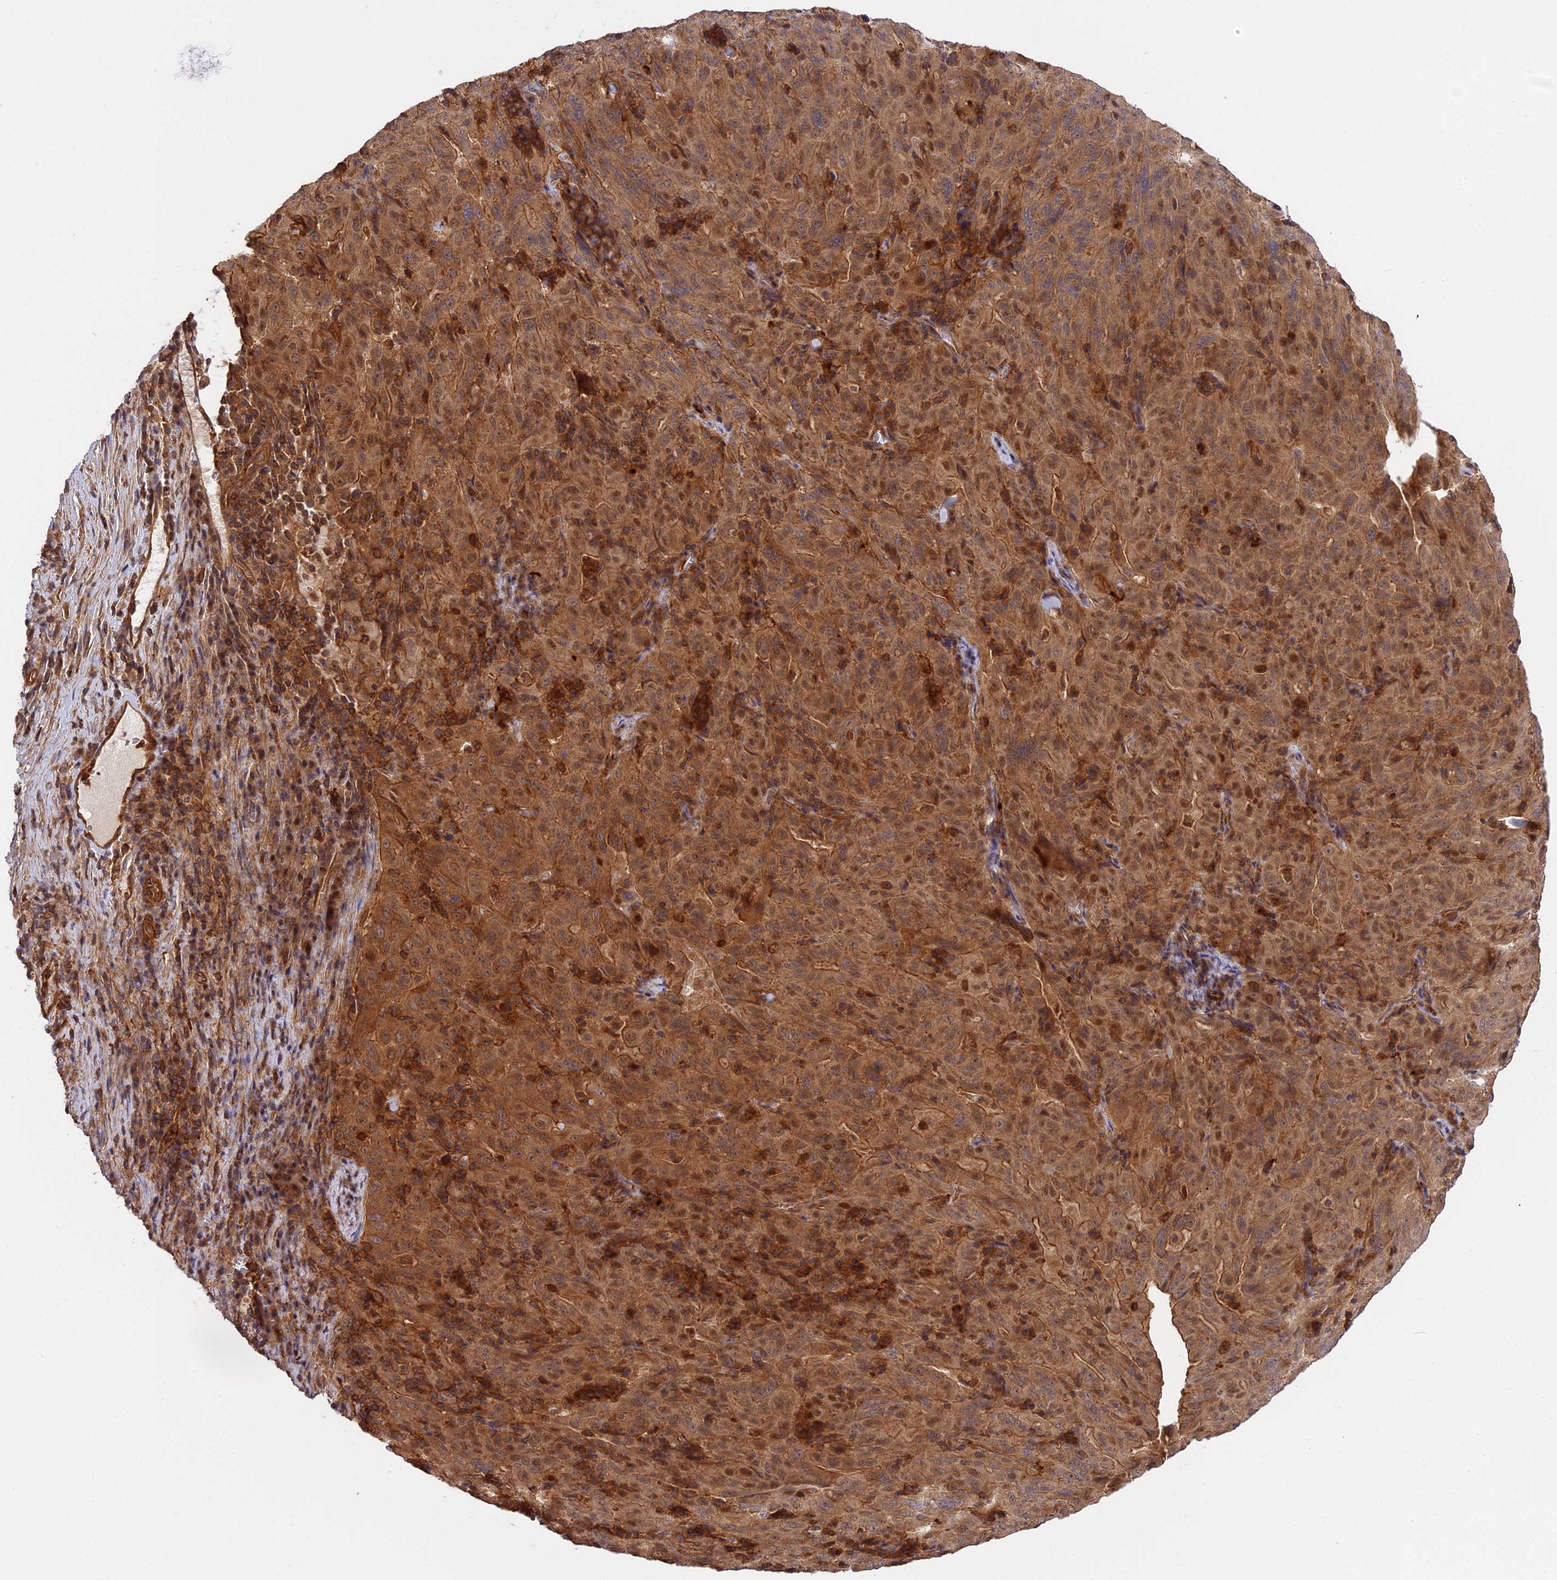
{"staining": {"intensity": "moderate", "quantity": ">75%", "location": "cytoplasmic/membranous,nuclear"}, "tissue": "pancreatic cancer", "cell_type": "Tumor cells", "image_type": "cancer", "snomed": [{"axis": "morphology", "description": "Adenocarcinoma, NOS"}, {"axis": "topography", "description": "Pancreas"}], "caption": "Adenocarcinoma (pancreatic) stained with a brown dye exhibits moderate cytoplasmic/membranous and nuclear positive staining in about >75% of tumor cells.", "gene": "C5orf22", "patient": {"sex": "male", "age": 63}}